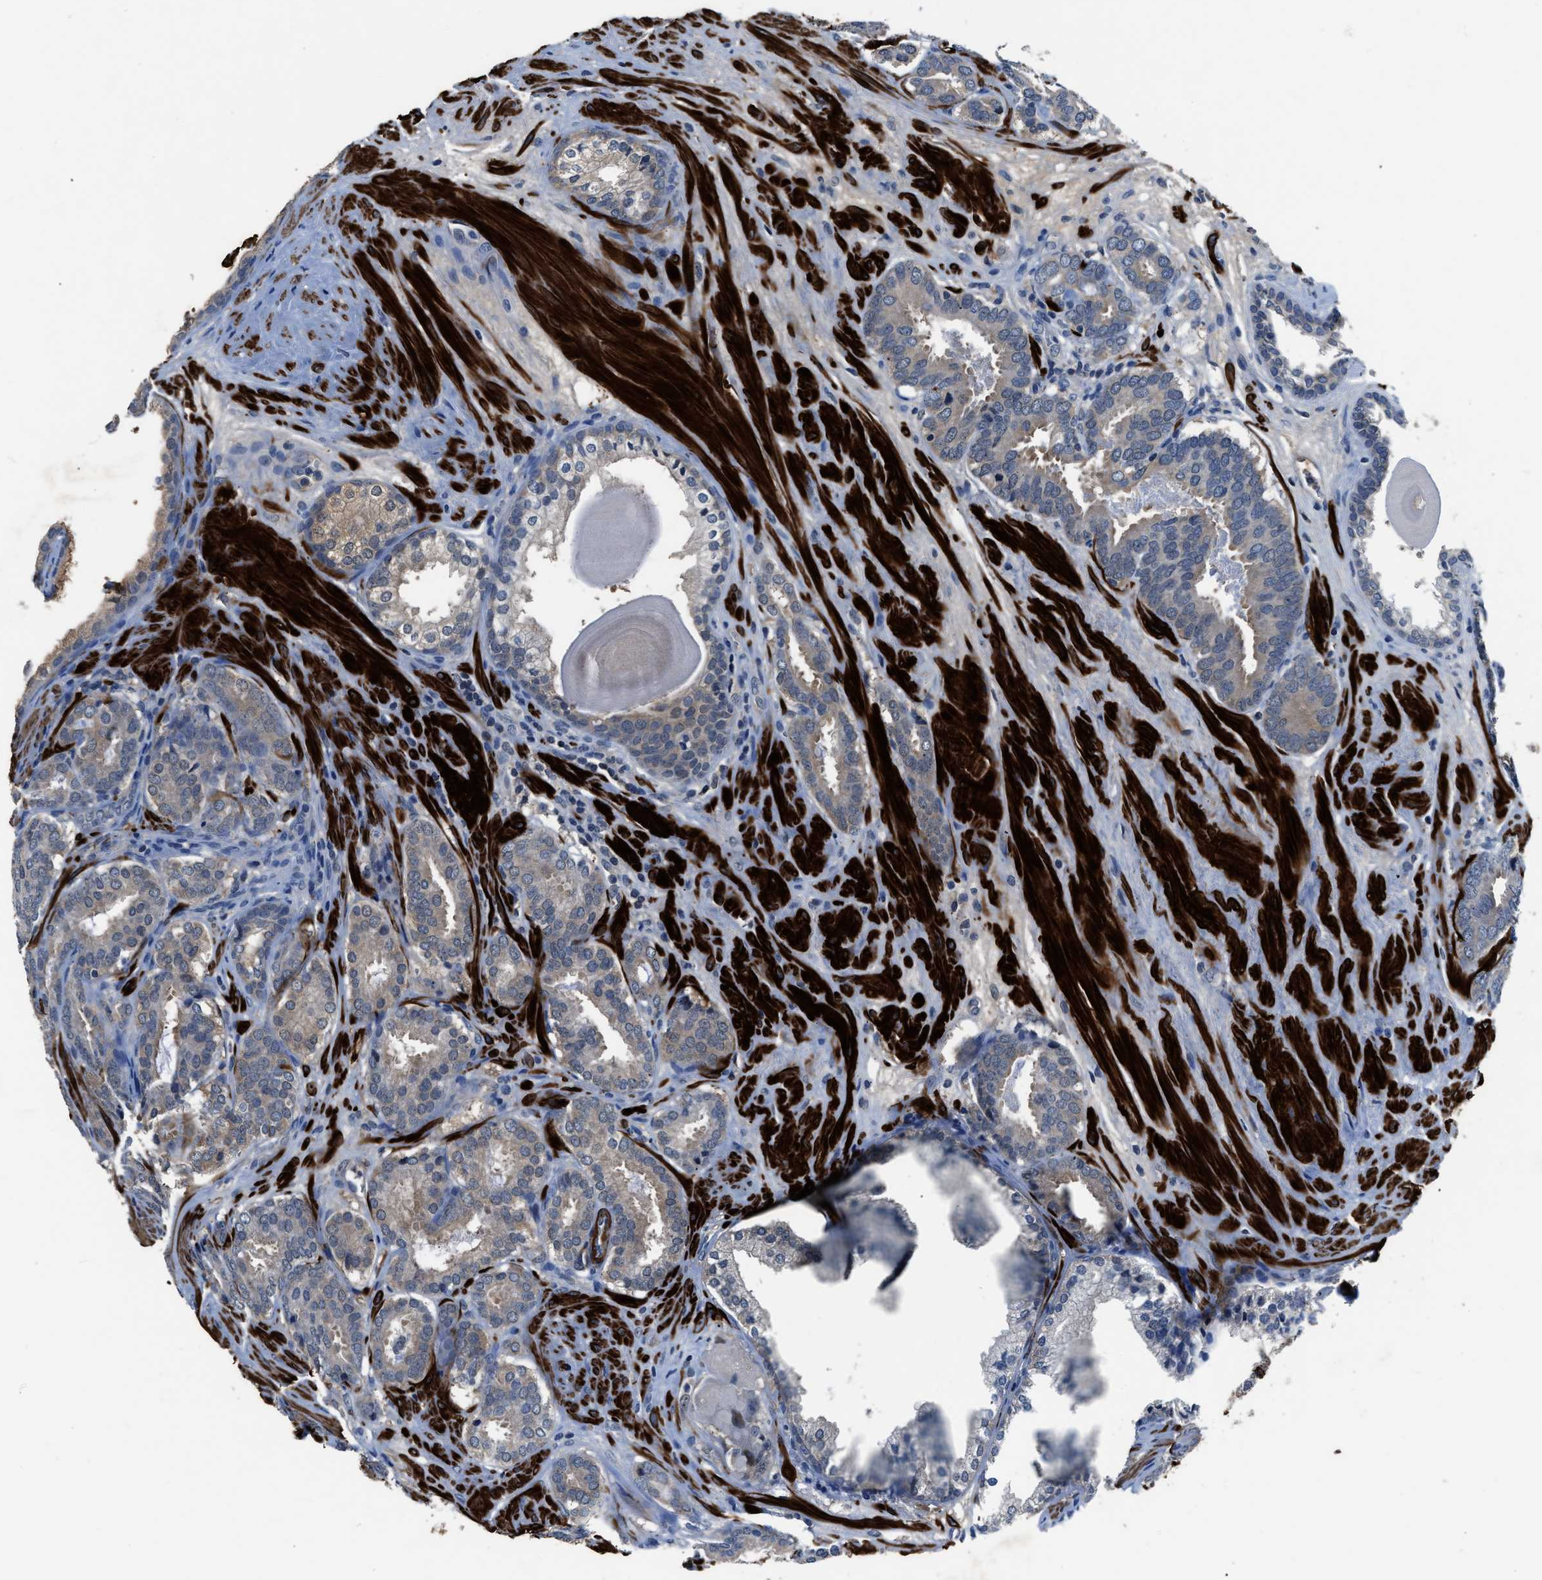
{"staining": {"intensity": "weak", "quantity": ">75%", "location": "cytoplasmic/membranous"}, "tissue": "prostate cancer", "cell_type": "Tumor cells", "image_type": "cancer", "snomed": [{"axis": "morphology", "description": "Adenocarcinoma, Low grade"}, {"axis": "topography", "description": "Prostate"}], "caption": "Immunohistochemical staining of human prostate low-grade adenocarcinoma displays weak cytoplasmic/membranous protein staining in about >75% of tumor cells.", "gene": "LANCL2", "patient": {"sex": "male", "age": 69}}